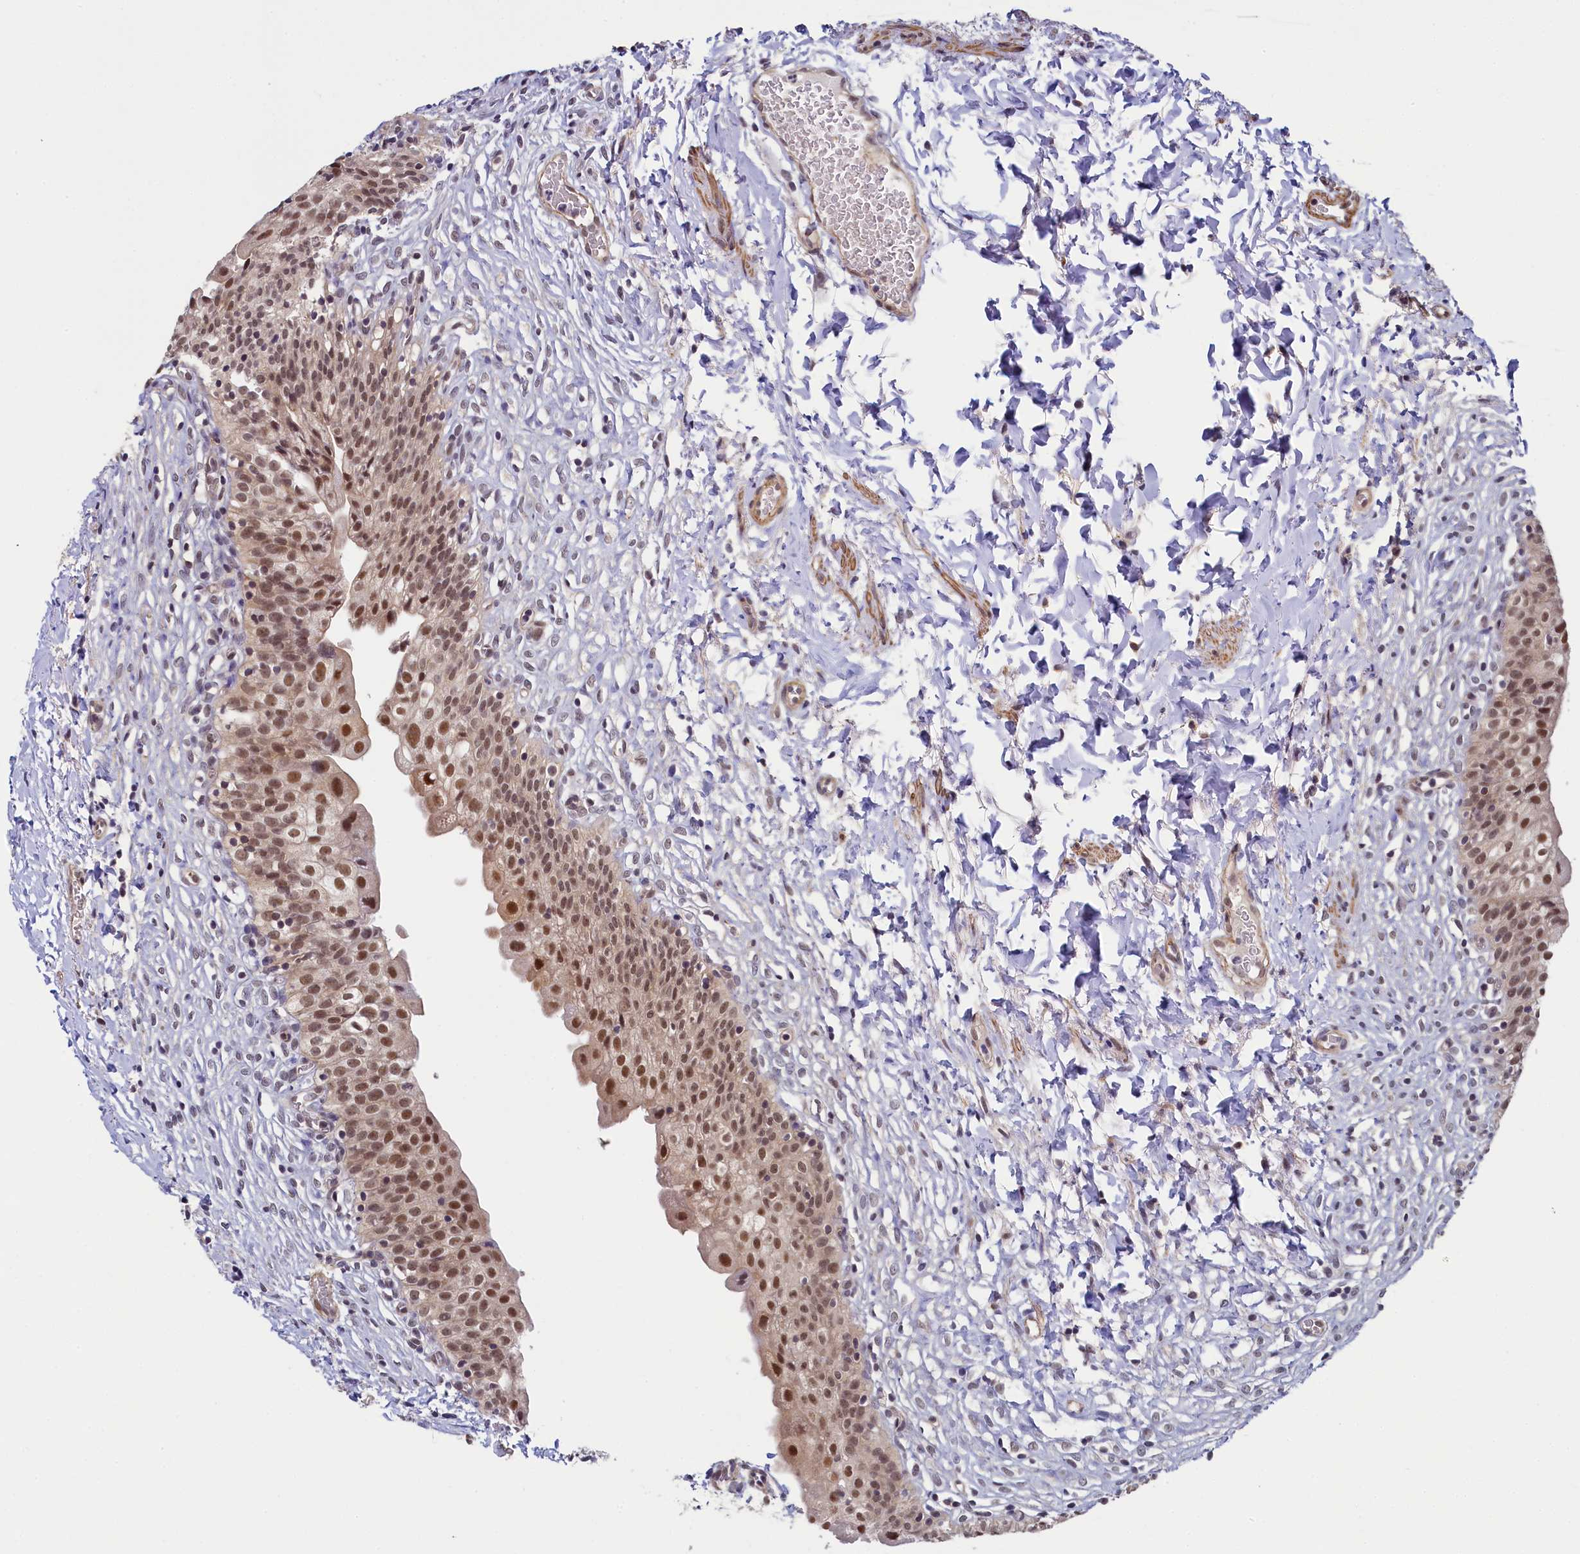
{"staining": {"intensity": "moderate", "quantity": ">75%", "location": "nuclear"}, "tissue": "urinary bladder", "cell_type": "Urothelial cells", "image_type": "normal", "snomed": [{"axis": "morphology", "description": "Normal tissue, NOS"}, {"axis": "topography", "description": "Urinary bladder"}], "caption": "Moderate nuclear protein expression is appreciated in approximately >75% of urothelial cells in urinary bladder. The staining is performed using DAB brown chromogen to label protein expression. The nuclei are counter-stained blue using hematoxylin.", "gene": "INTS14", "patient": {"sex": "male", "age": 55}}